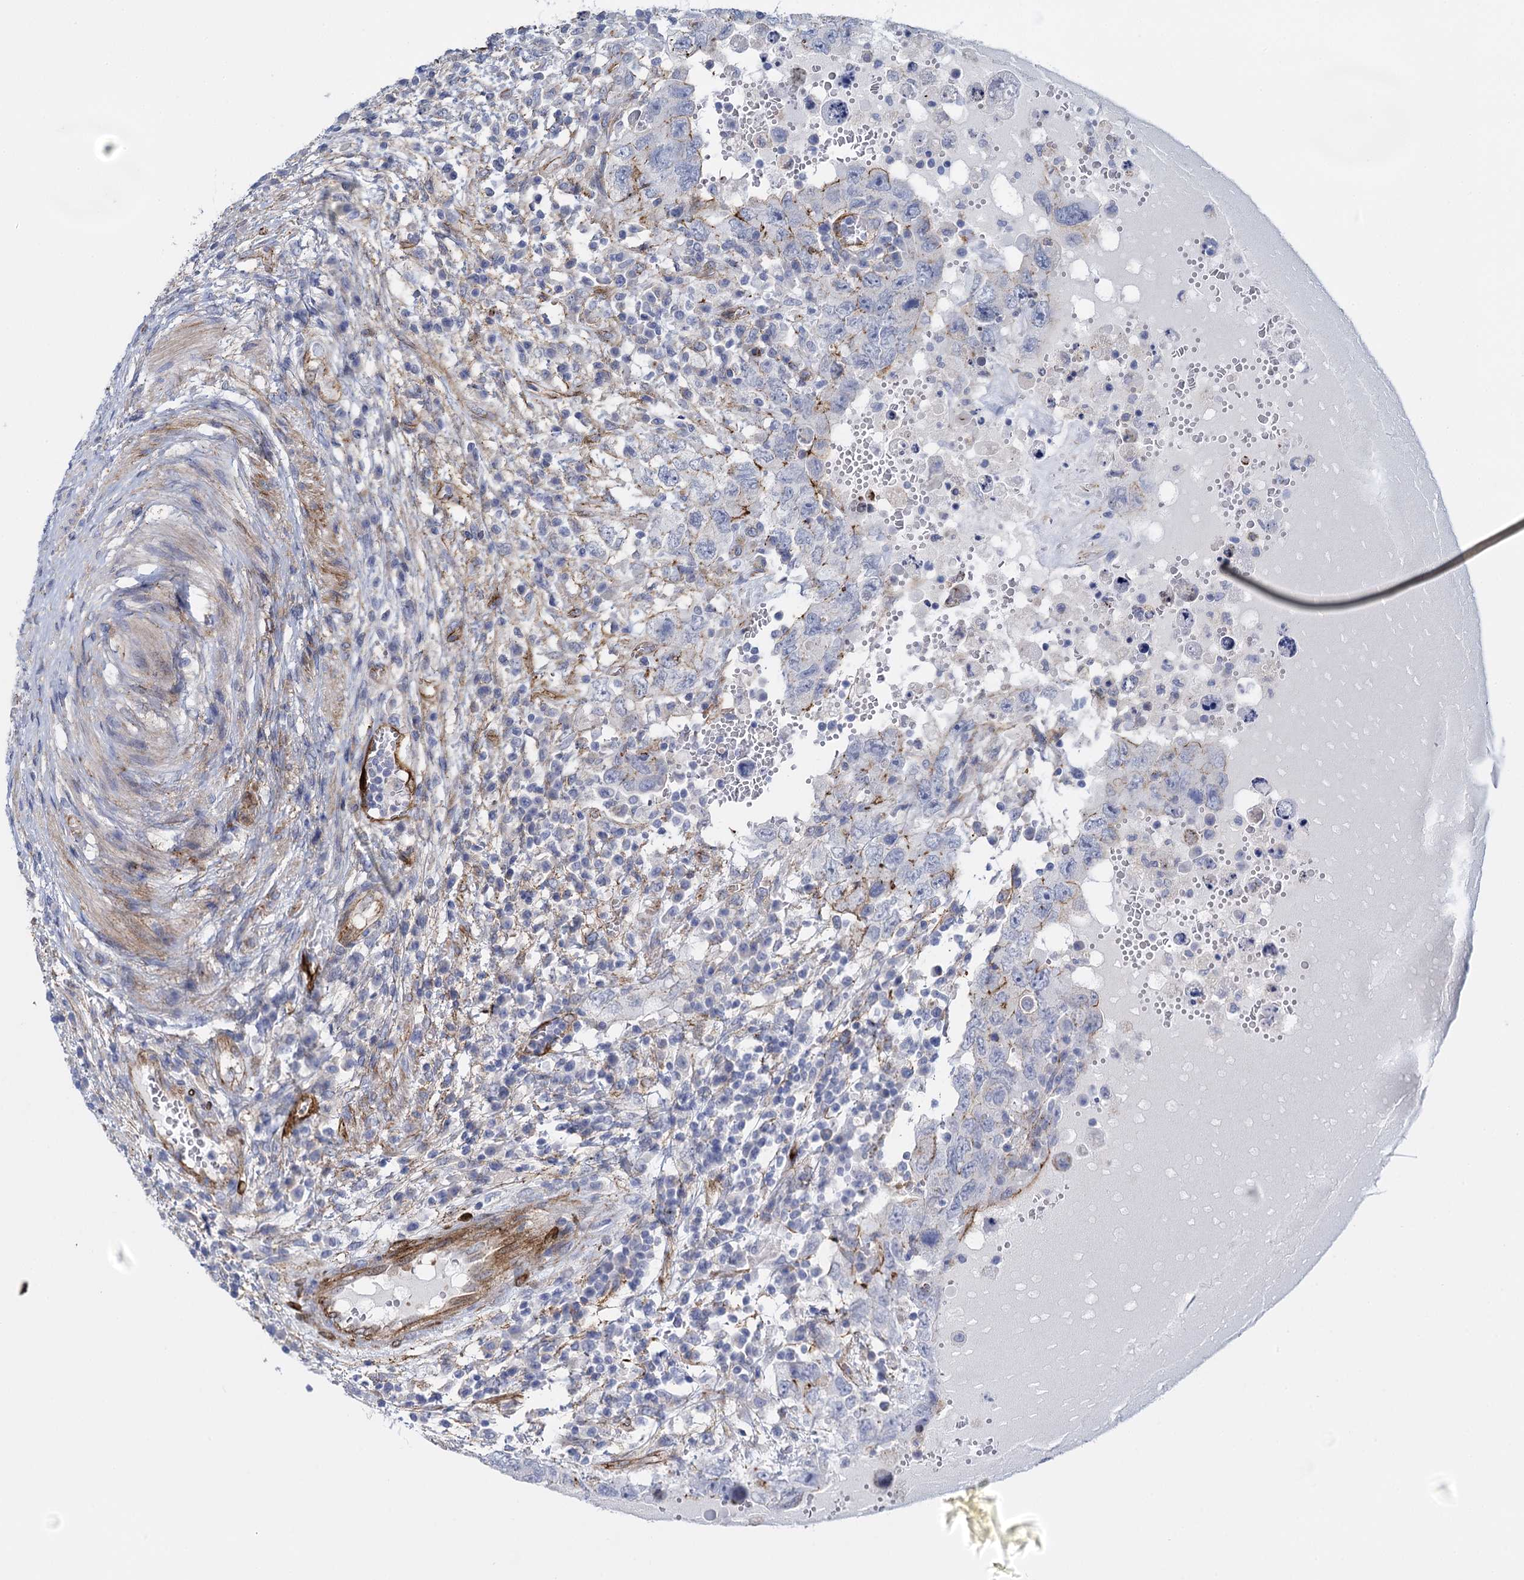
{"staining": {"intensity": "negative", "quantity": "none", "location": "none"}, "tissue": "testis cancer", "cell_type": "Tumor cells", "image_type": "cancer", "snomed": [{"axis": "morphology", "description": "Carcinoma, Embryonal, NOS"}, {"axis": "topography", "description": "Testis"}], "caption": "Tumor cells show no significant protein expression in testis cancer (embryonal carcinoma).", "gene": "SNCG", "patient": {"sex": "male", "age": 26}}